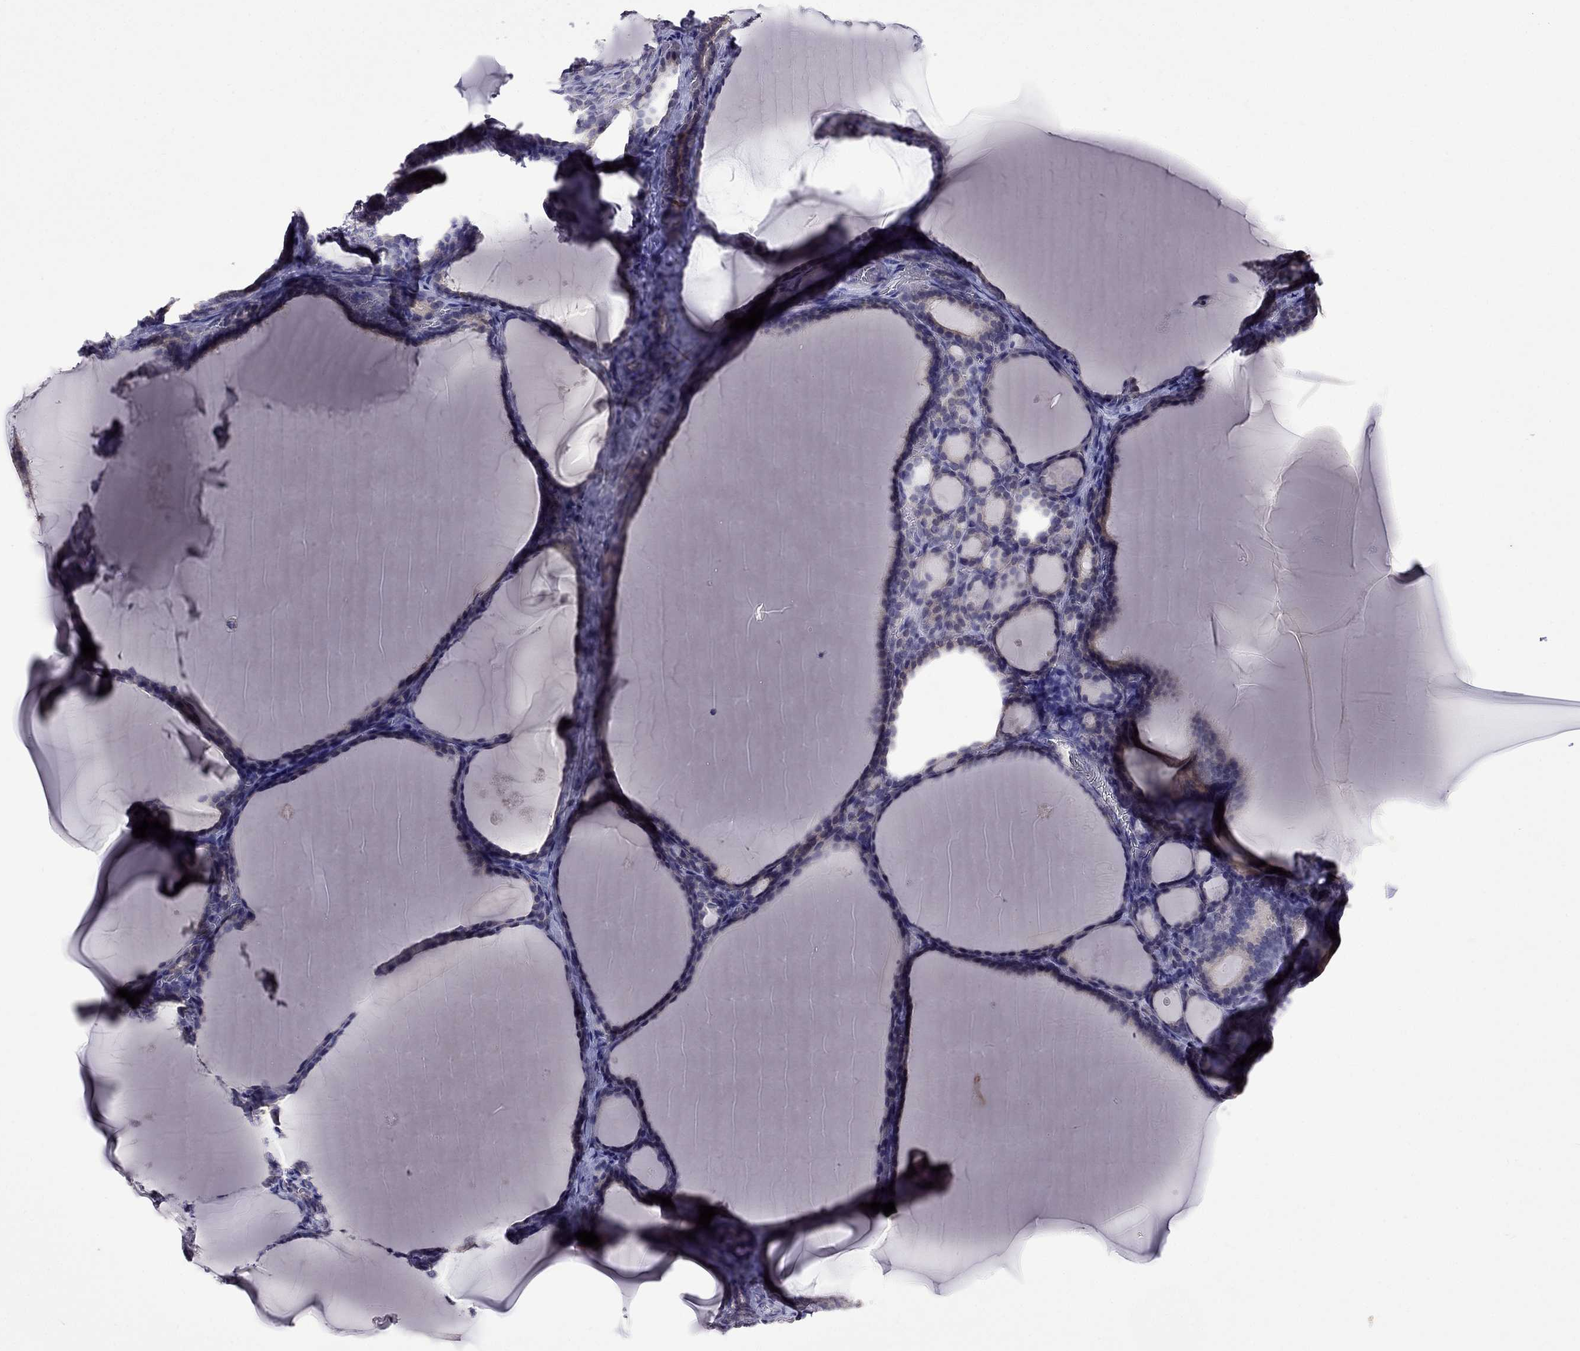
{"staining": {"intensity": "negative", "quantity": "none", "location": "none"}, "tissue": "thyroid gland", "cell_type": "Glandular cells", "image_type": "normal", "snomed": [{"axis": "morphology", "description": "Normal tissue, NOS"}, {"axis": "morphology", "description": "Hyperplasia, NOS"}, {"axis": "topography", "description": "Thyroid gland"}], "caption": "DAB (3,3'-diaminobenzidine) immunohistochemical staining of normal human thyroid gland displays no significant positivity in glandular cells.", "gene": "AQP9", "patient": {"sex": "female", "age": 27}}